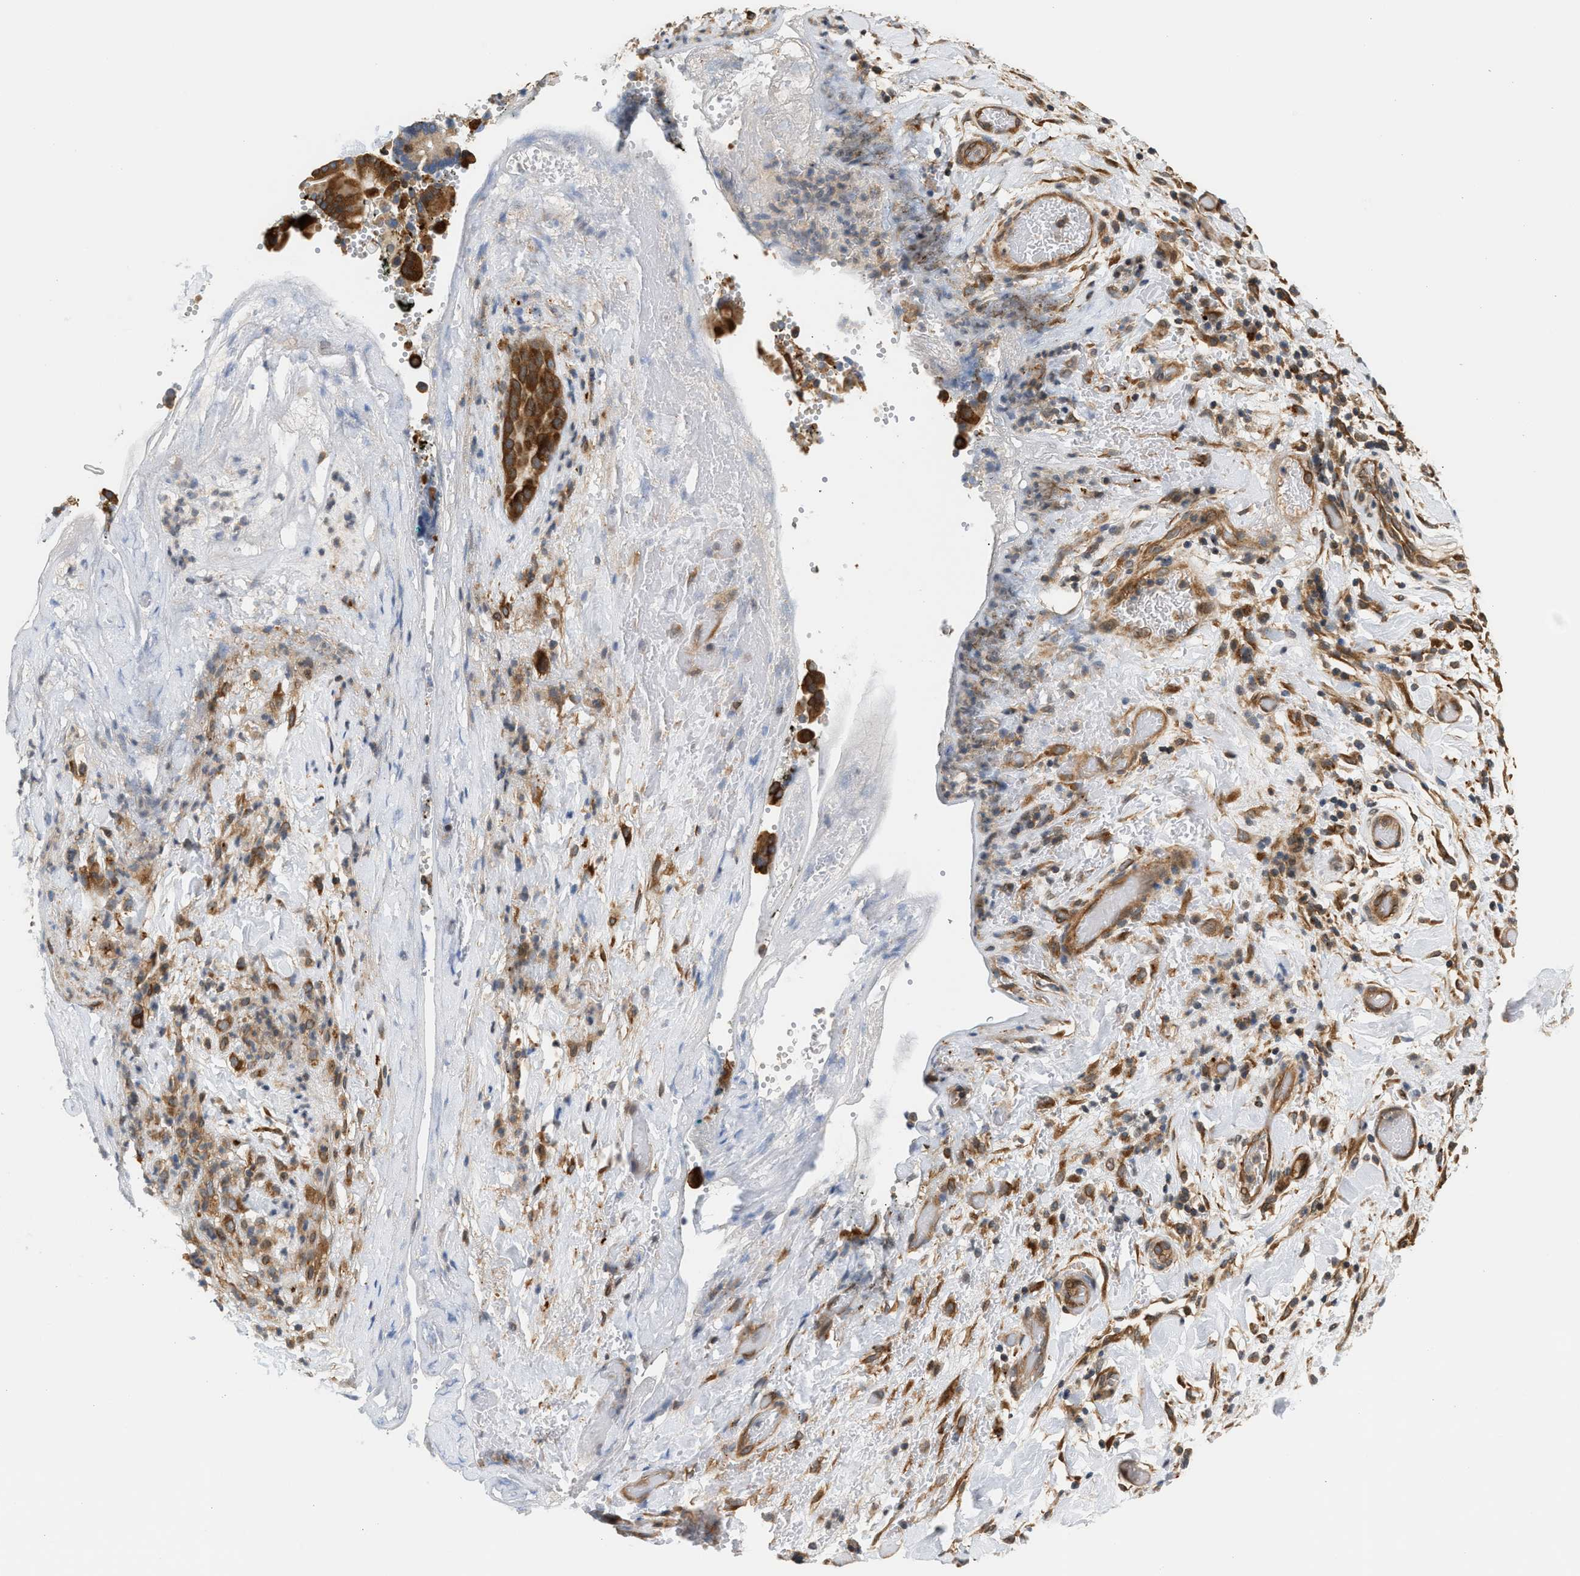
{"staining": {"intensity": "moderate", "quantity": ">75%", "location": "cytoplasmic/membranous"}, "tissue": "pancreatic cancer", "cell_type": "Tumor cells", "image_type": "cancer", "snomed": [{"axis": "morphology", "description": "Adenocarcinoma, NOS"}, {"axis": "topography", "description": "Pancreas"}], "caption": "Protein analysis of adenocarcinoma (pancreatic) tissue demonstrates moderate cytoplasmic/membranous positivity in approximately >75% of tumor cells.", "gene": "MAP2K5", "patient": {"sex": "female", "age": 71}}